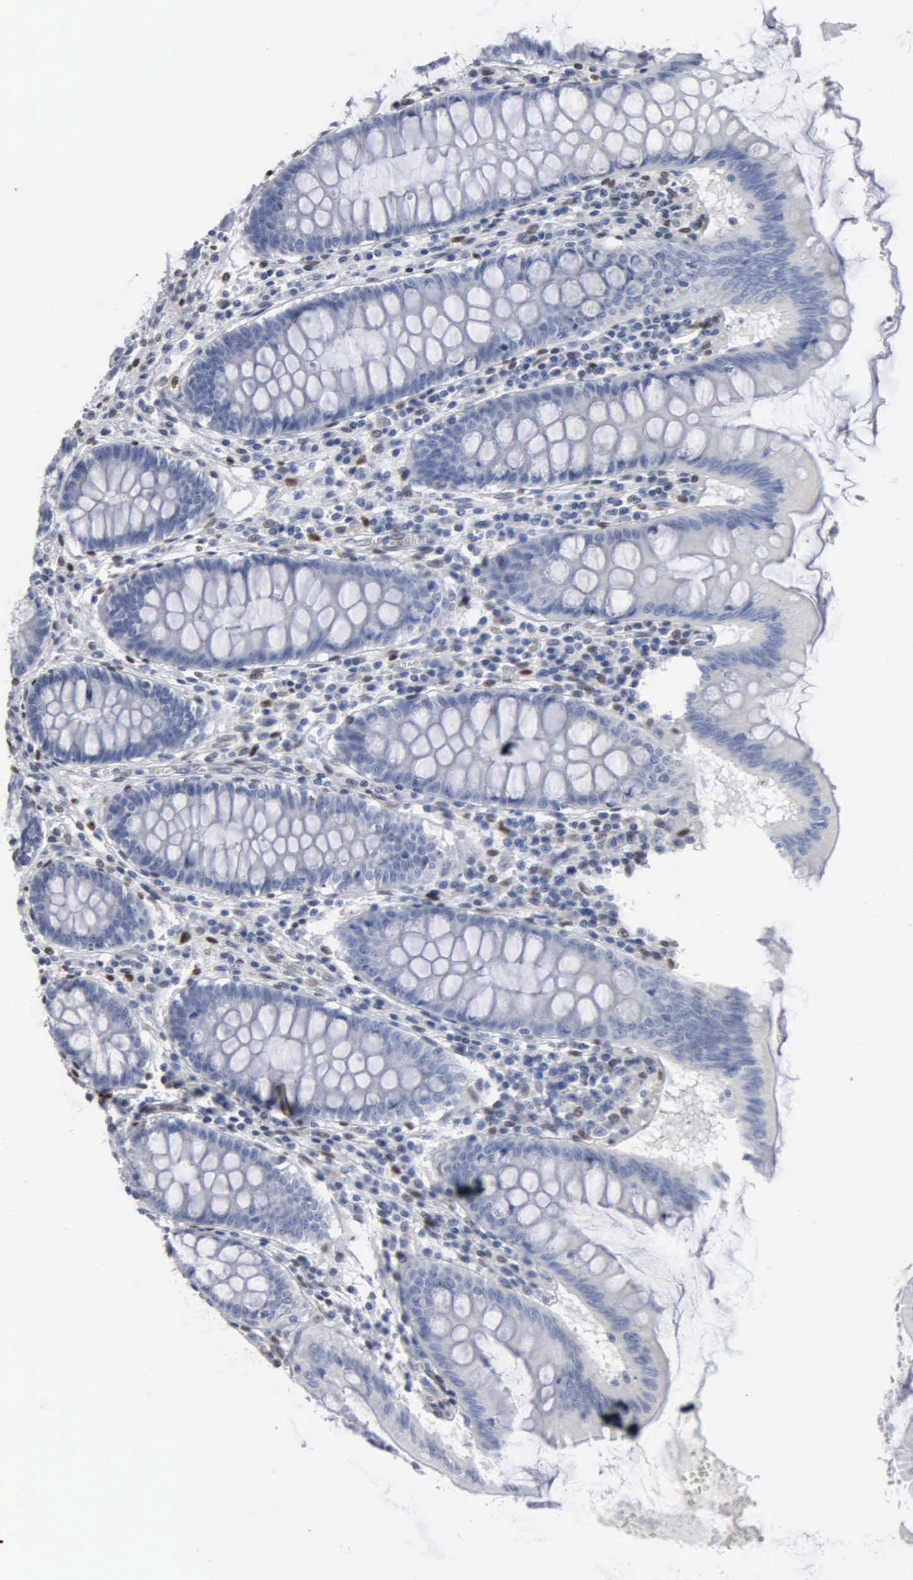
{"staining": {"intensity": "moderate", "quantity": "25%-75%", "location": "nuclear"}, "tissue": "colon", "cell_type": "Endothelial cells", "image_type": "normal", "snomed": [{"axis": "morphology", "description": "Normal tissue, NOS"}, {"axis": "topography", "description": "Colon"}], "caption": "Immunohistochemistry (IHC) staining of normal colon, which demonstrates medium levels of moderate nuclear expression in approximately 25%-75% of endothelial cells indicating moderate nuclear protein expression. The staining was performed using DAB (3,3'-diaminobenzidine) (brown) for protein detection and nuclei were counterstained in hematoxylin (blue).", "gene": "FGF2", "patient": {"sex": "male", "age": 62}}